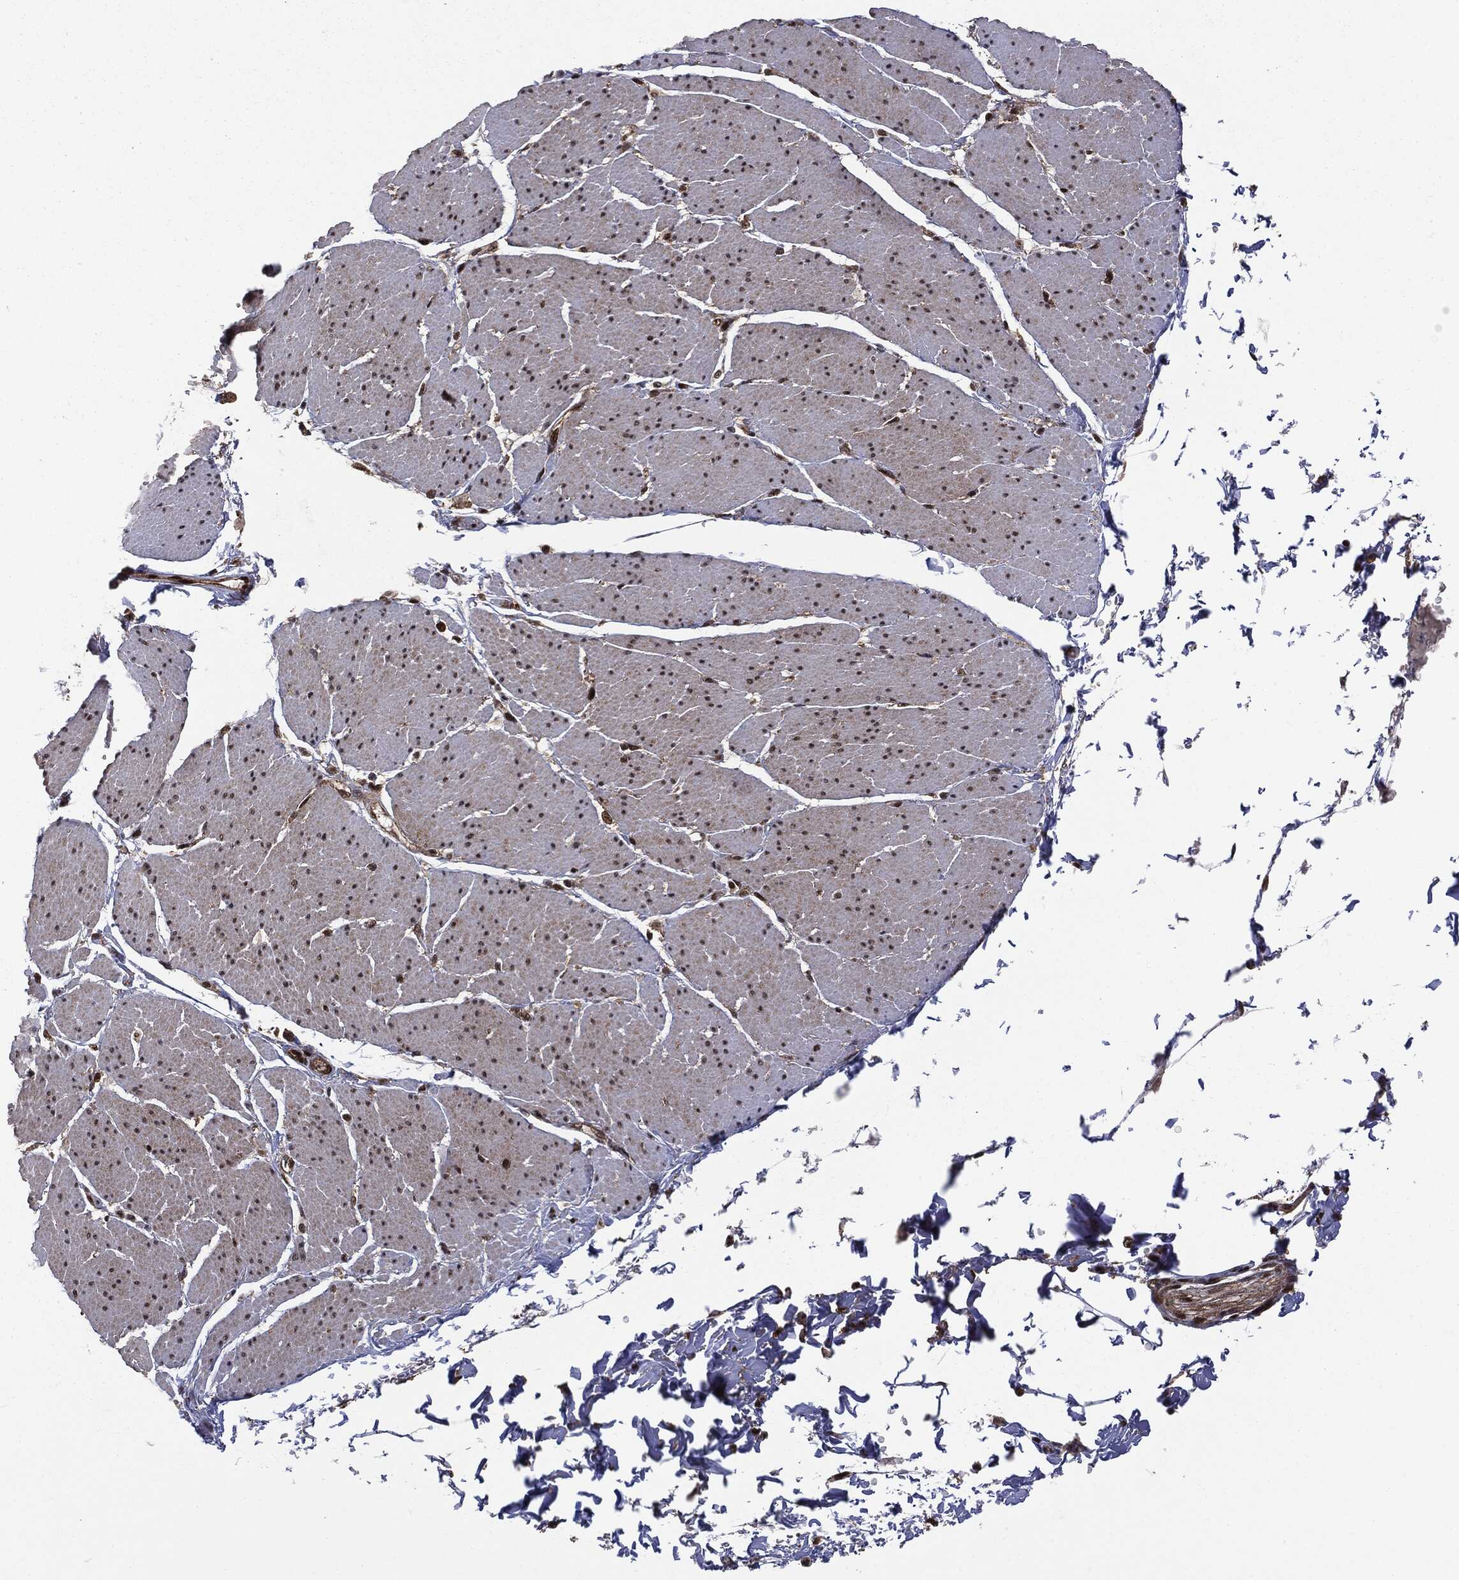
{"staining": {"intensity": "moderate", "quantity": ">75%", "location": "nuclear"}, "tissue": "smooth muscle", "cell_type": "Smooth muscle cells", "image_type": "normal", "snomed": [{"axis": "morphology", "description": "Normal tissue, NOS"}, {"axis": "topography", "description": "Smooth muscle"}, {"axis": "topography", "description": "Anal"}], "caption": "Brown immunohistochemical staining in unremarkable smooth muscle displays moderate nuclear staining in approximately >75% of smooth muscle cells. (DAB (3,3'-diaminobenzidine) = brown stain, brightfield microscopy at high magnification).", "gene": "PTPA", "patient": {"sex": "male", "age": 83}}